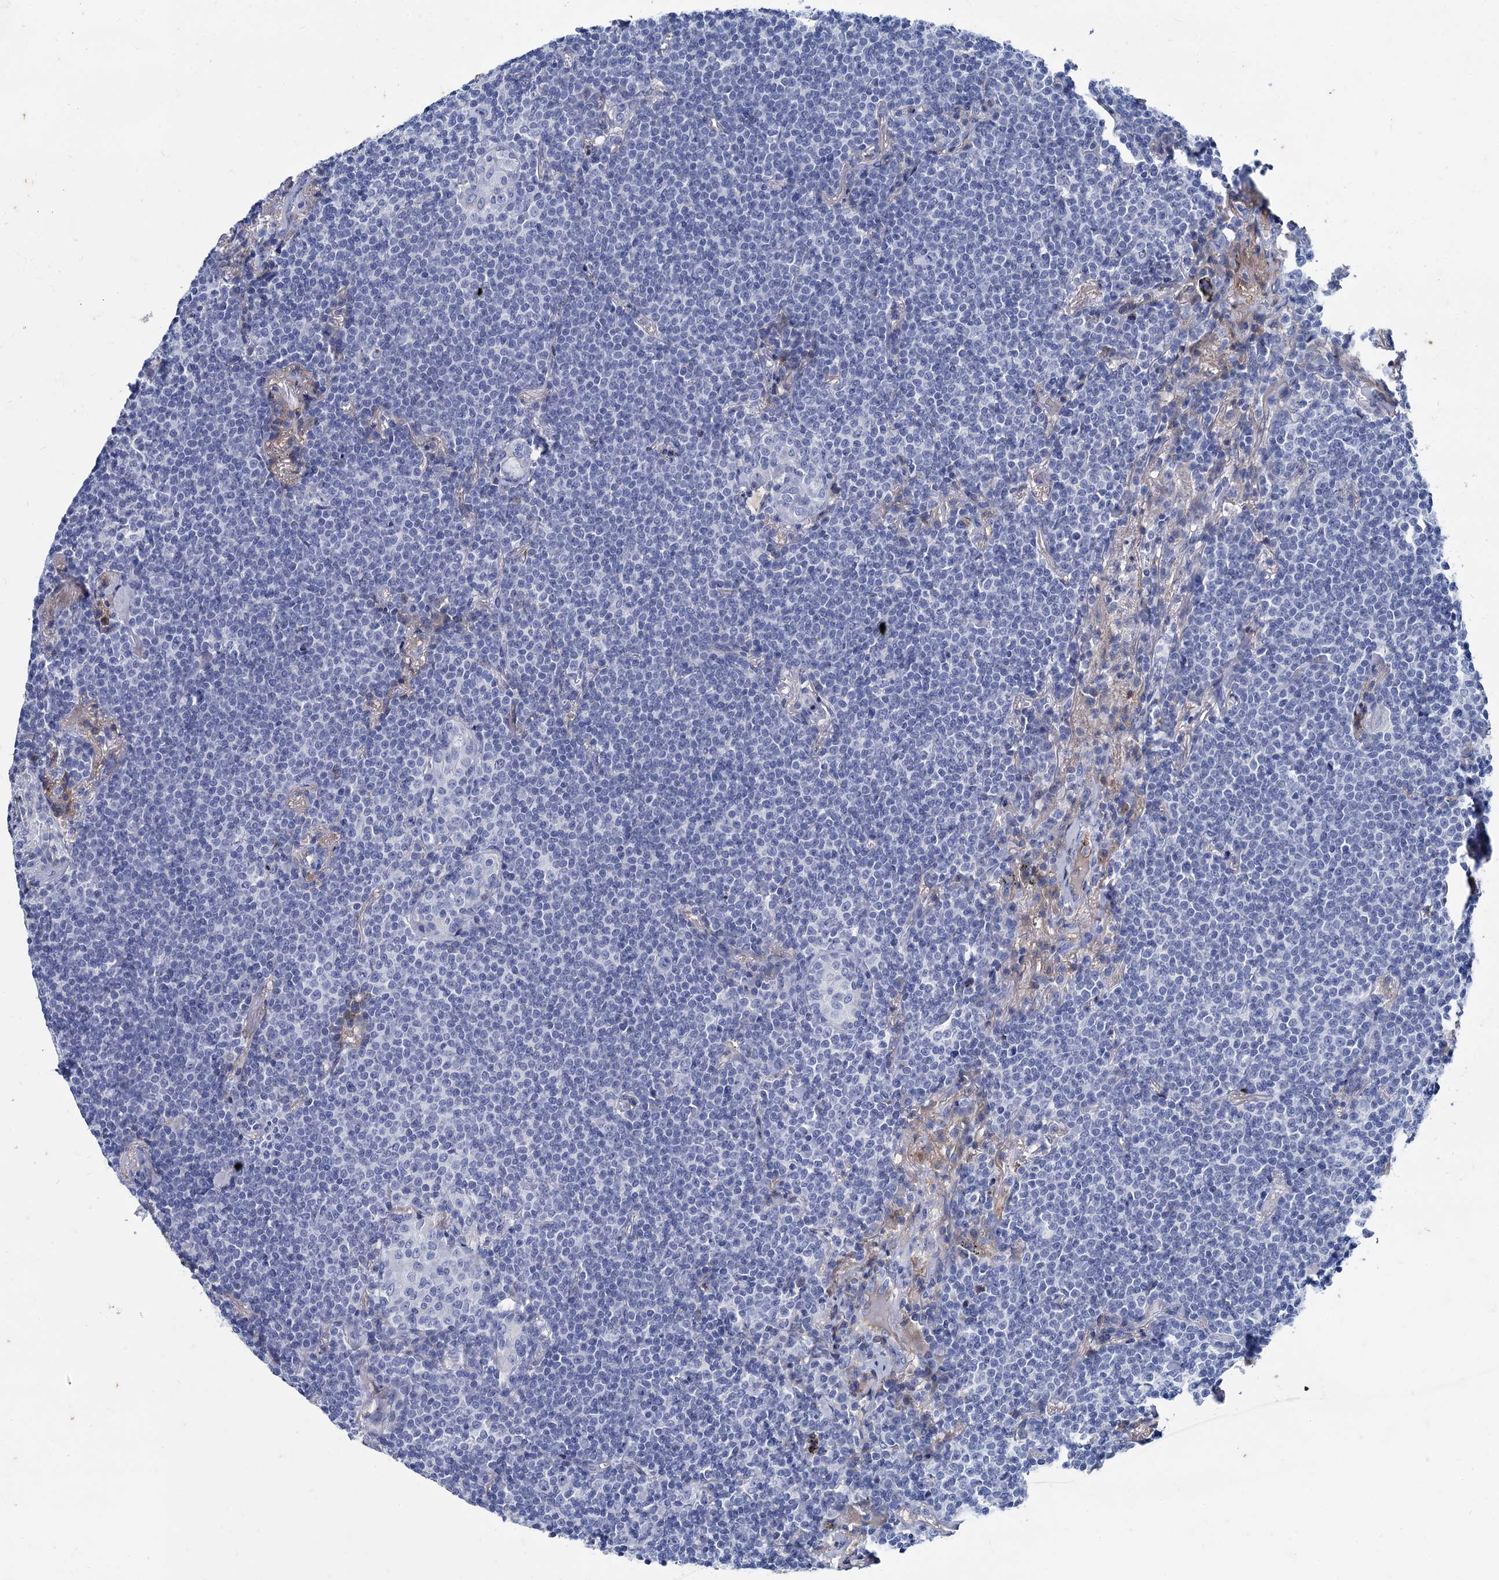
{"staining": {"intensity": "negative", "quantity": "none", "location": "none"}, "tissue": "lymphoma", "cell_type": "Tumor cells", "image_type": "cancer", "snomed": [{"axis": "morphology", "description": "Malignant lymphoma, non-Hodgkin's type, Low grade"}, {"axis": "topography", "description": "Lung"}], "caption": "A high-resolution histopathology image shows IHC staining of malignant lymphoma, non-Hodgkin's type (low-grade), which shows no significant expression in tumor cells.", "gene": "TMEM72", "patient": {"sex": "female", "age": 71}}